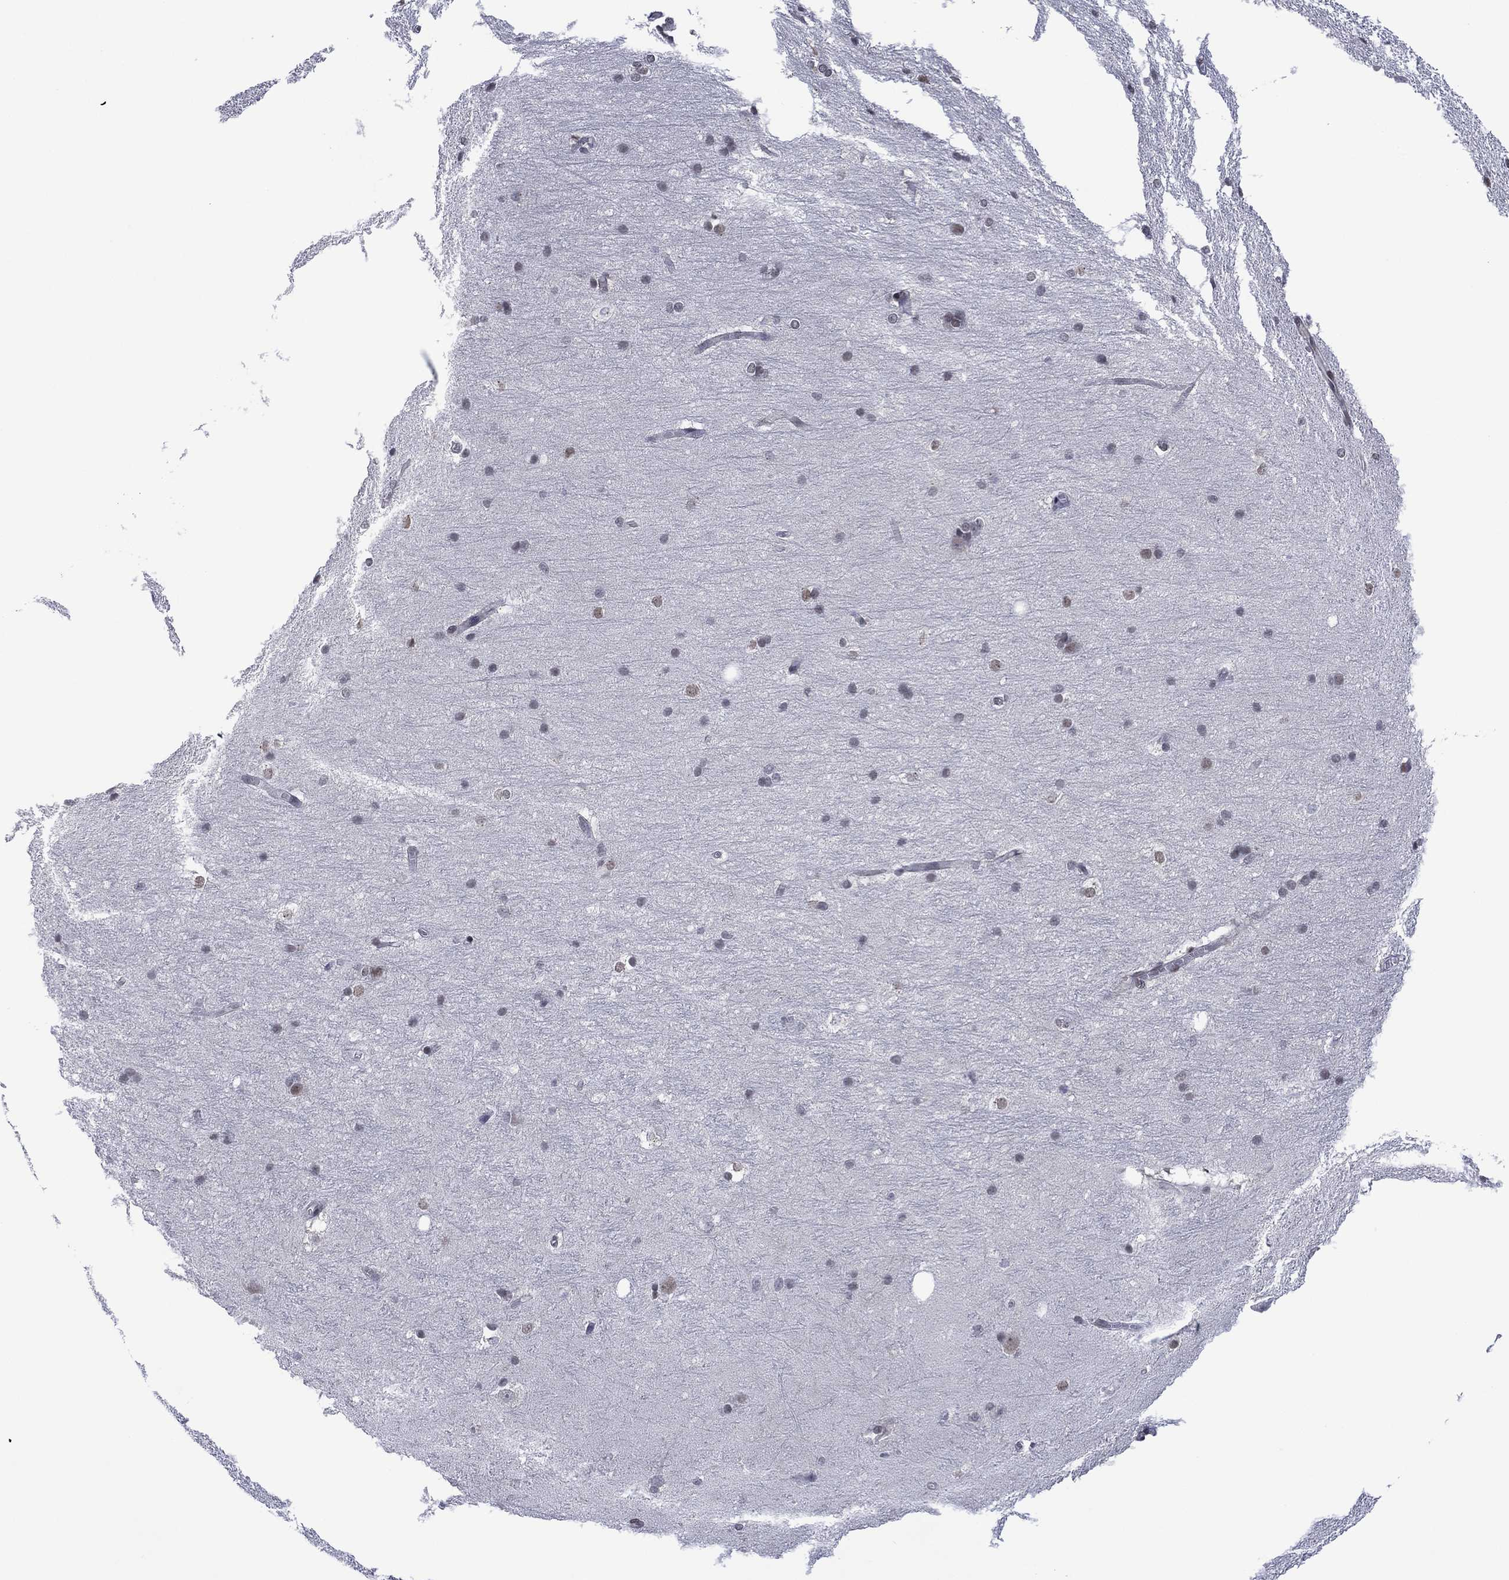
{"staining": {"intensity": "negative", "quantity": "none", "location": "none"}, "tissue": "hippocampus", "cell_type": "Glial cells", "image_type": "normal", "snomed": [{"axis": "morphology", "description": "Normal tissue, NOS"}, {"axis": "topography", "description": "Cerebral cortex"}, {"axis": "topography", "description": "Hippocampus"}], "caption": "The histopathology image demonstrates no staining of glial cells in normal hippocampus. Brightfield microscopy of immunohistochemistry stained with DAB (3,3'-diaminobenzidine) (brown) and hematoxylin (blue), captured at high magnification.", "gene": "DPP4", "patient": {"sex": "female", "age": 19}}